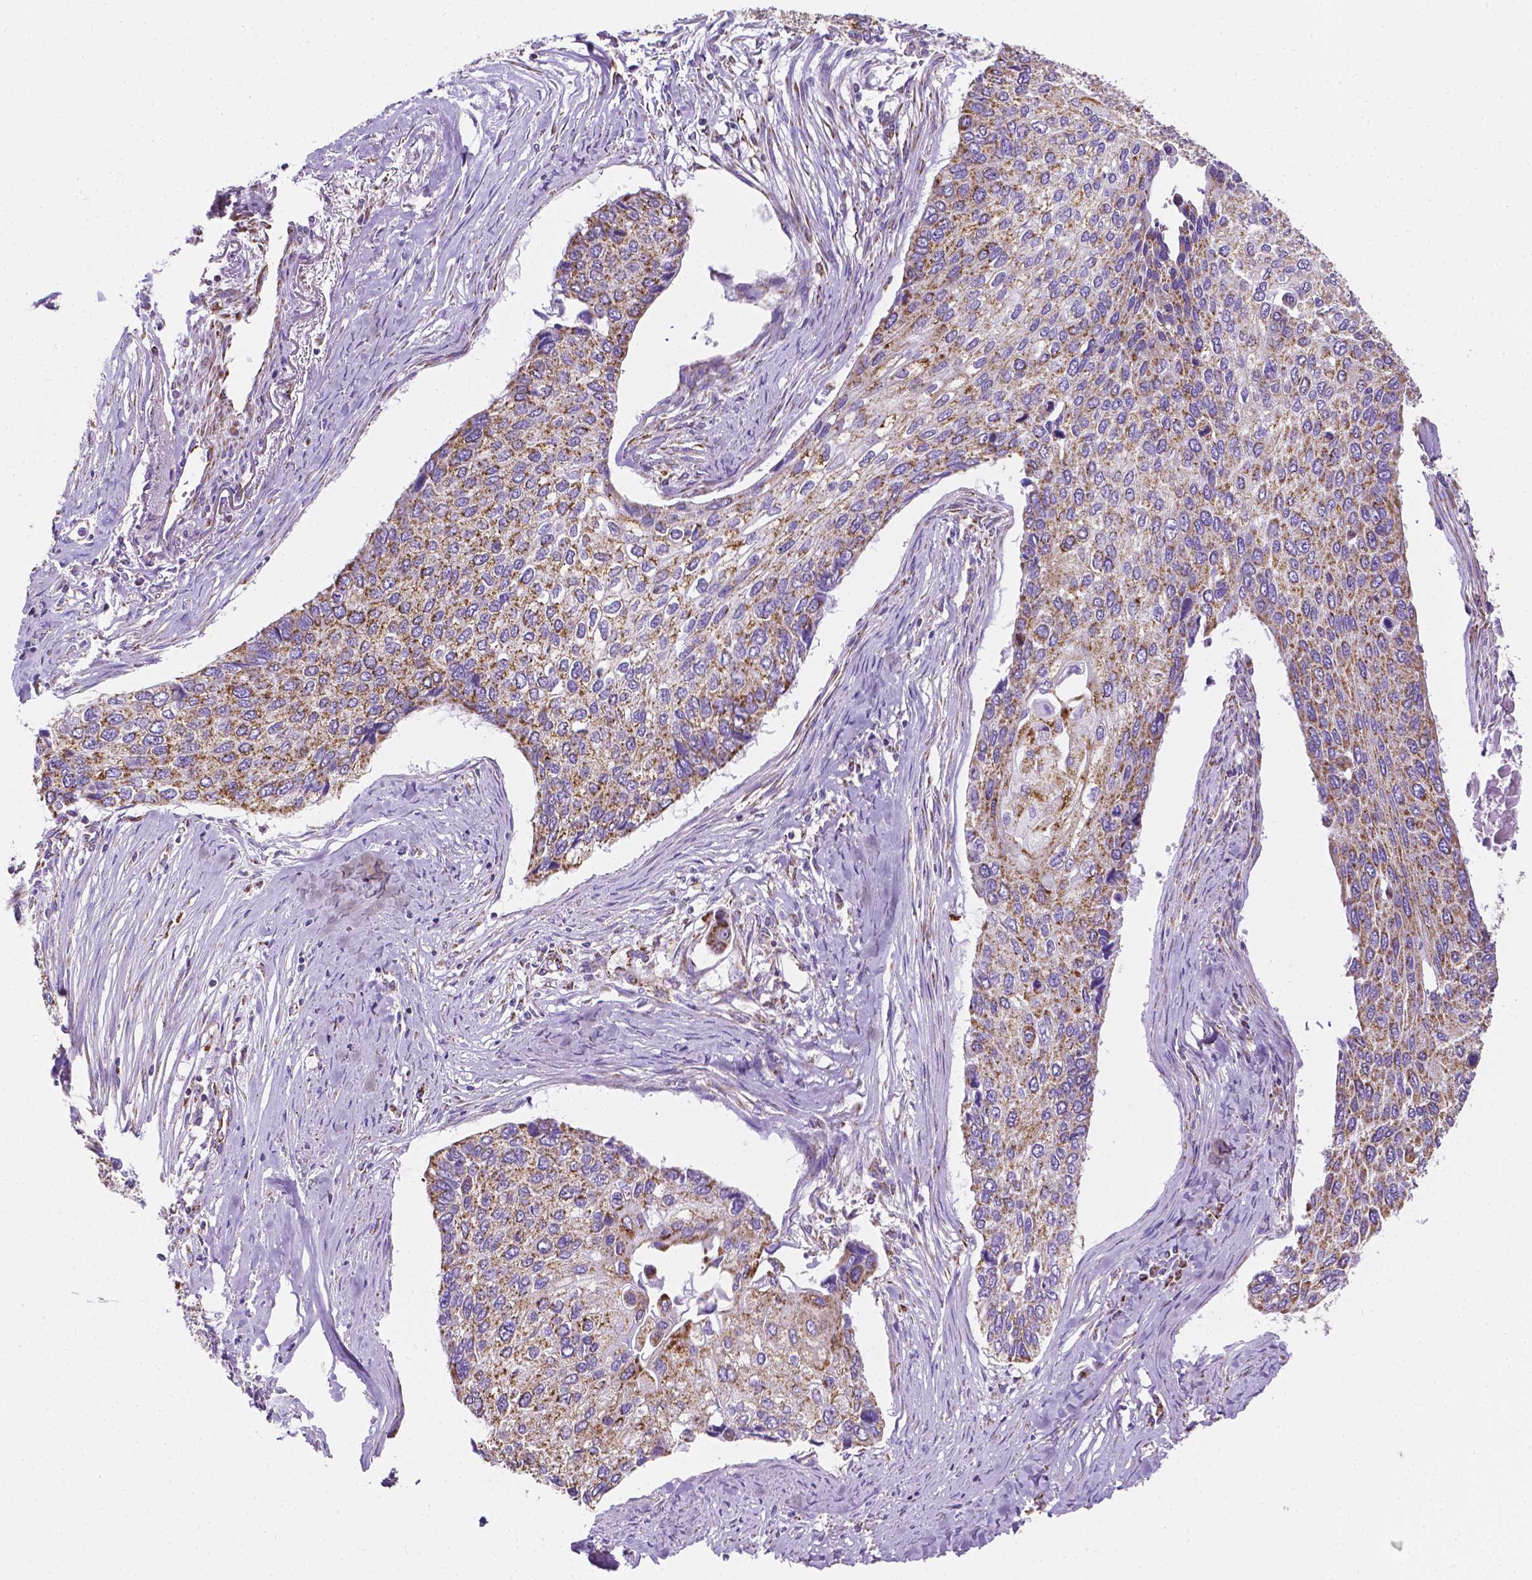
{"staining": {"intensity": "moderate", "quantity": ">75%", "location": "cytoplasmic/membranous"}, "tissue": "lung cancer", "cell_type": "Tumor cells", "image_type": "cancer", "snomed": [{"axis": "morphology", "description": "Squamous cell carcinoma, NOS"}, {"axis": "morphology", "description": "Squamous cell carcinoma, metastatic, NOS"}, {"axis": "topography", "description": "Lung"}], "caption": "Protein analysis of lung cancer (squamous cell carcinoma) tissue demonstrates moderate cytoplasmic/membranous positivity in about >75% of tumor cells.", "gene": "RMDN3", "patient": {"sex": "male", "age": 63}}